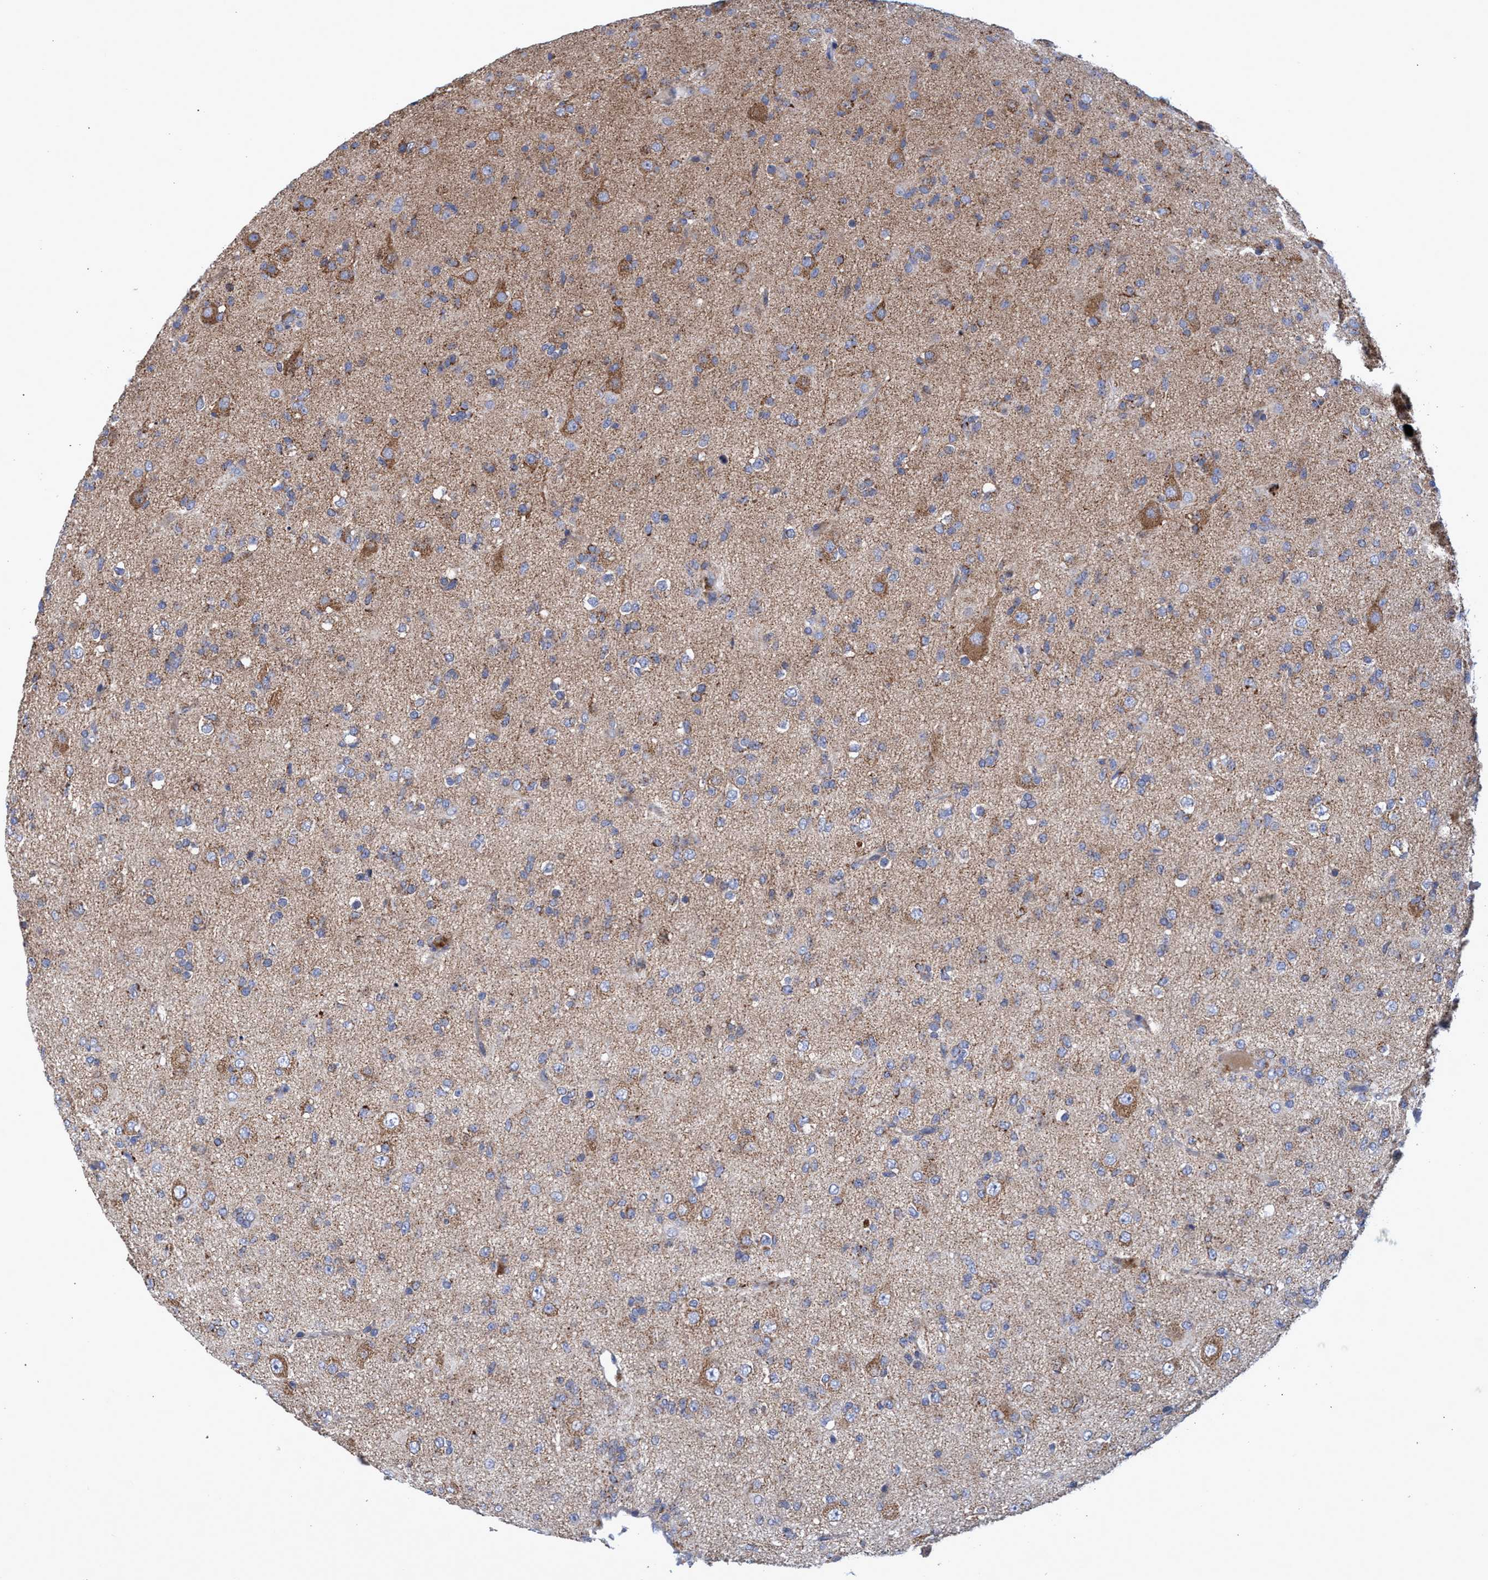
{"staining": {"intensity": "negative", "quantity": "none", "location": "none"}, "tissue": "glioma", "cell_type": "Tumor cells", "image_type": "cancer", "snomed": [{"axis": "morphology", "description": "Glioma, malignant, Low grade"}, {"axis": "topography", "description": "Brain"}], "caption": "Tumor cells show no significant expression in glioma.", "gene": "NAT16", "patient": {"sex": "male", "age": 65}}